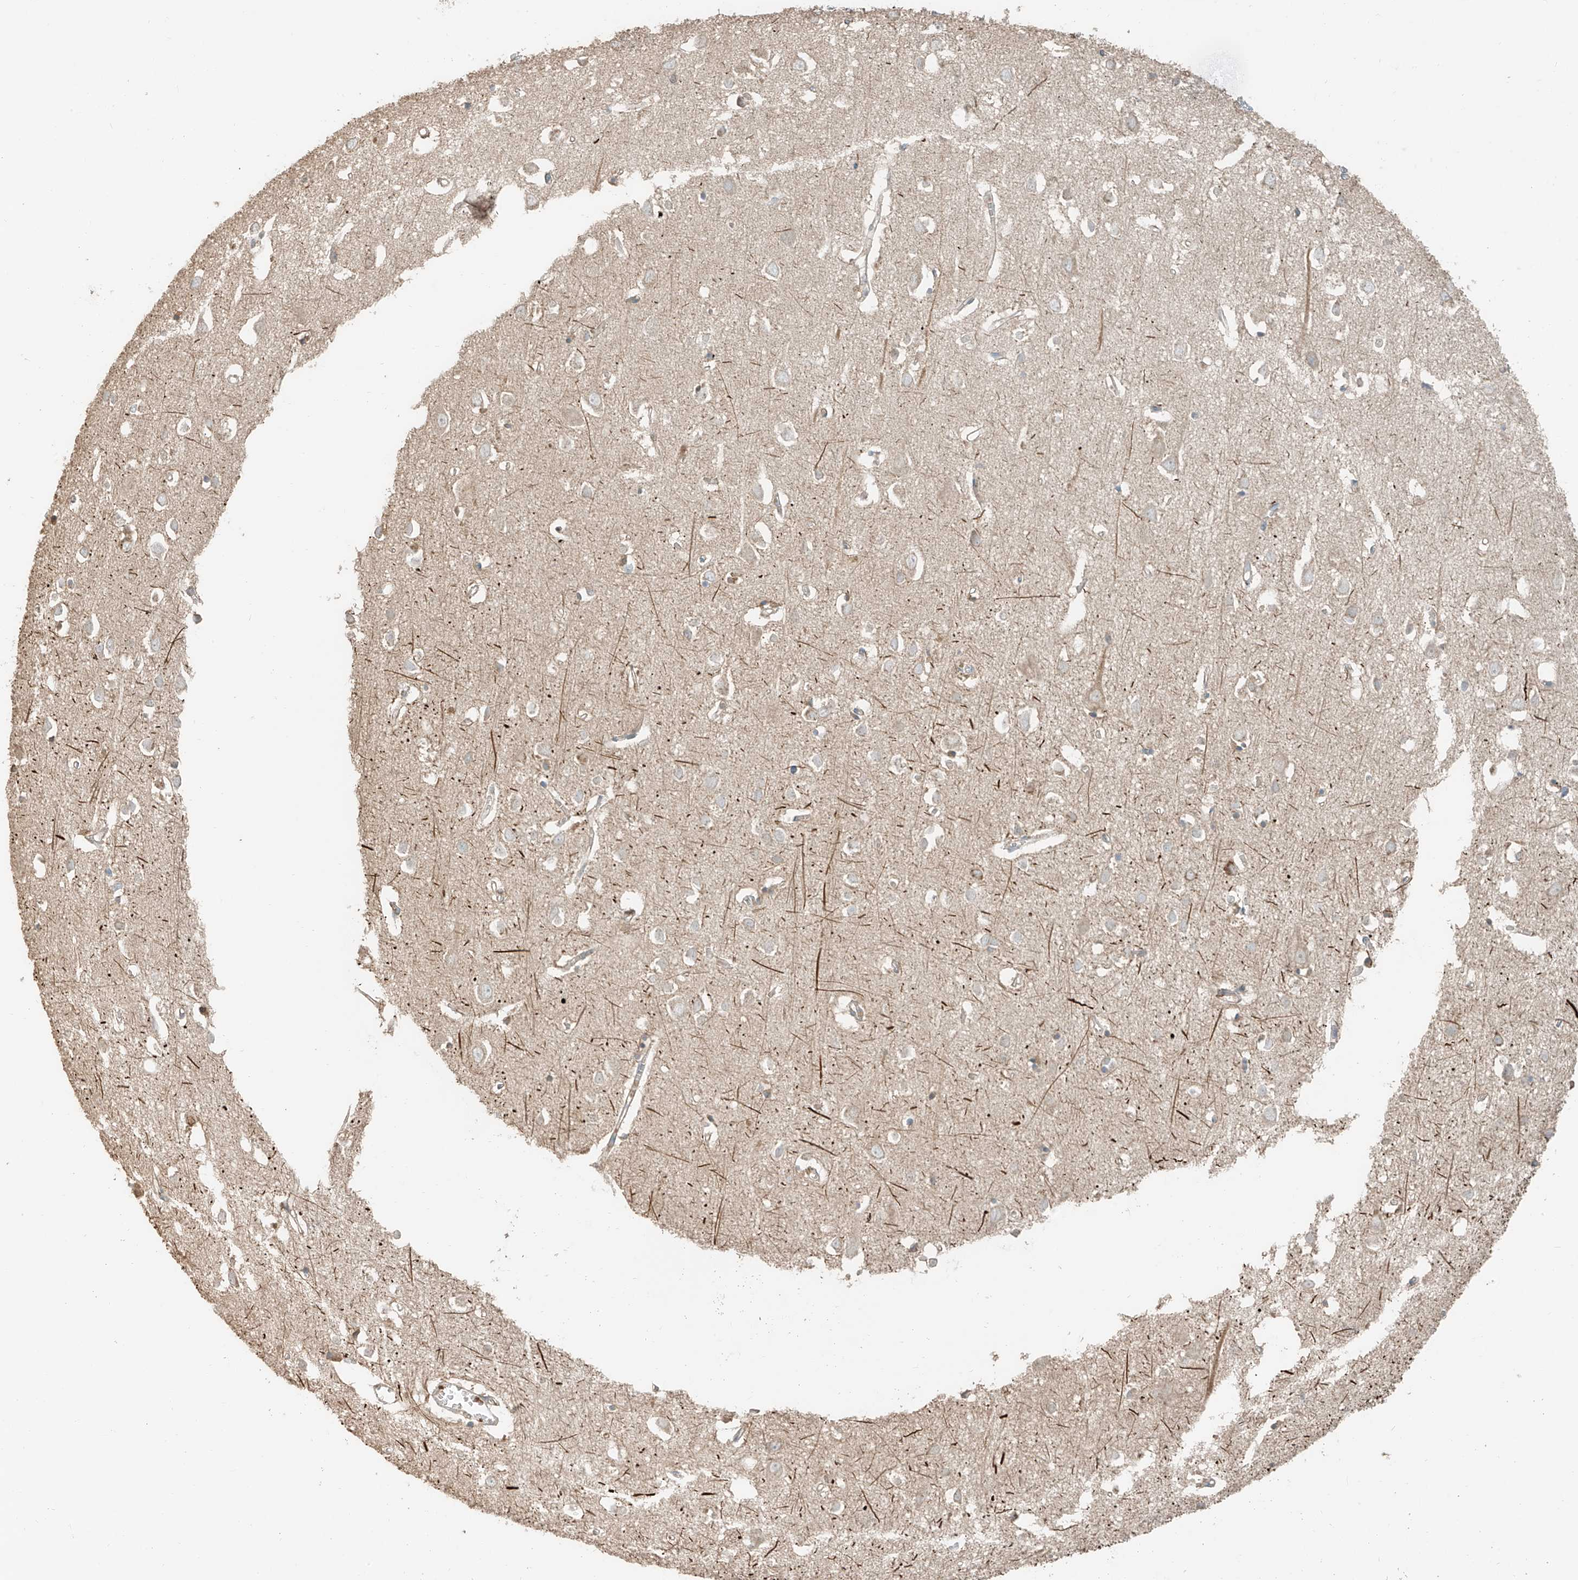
{"staining": {"intensity": "negative", "quantity": "none", "location": "none"}, "tissue": "cerebral cortex", "cell_type": "Endothelial cells", "image_type": "normal", "snomed": [{"axis": "morphology", "description": "Normal tissue, NOS"}, {"axis": "topography", "description": "Cerebral cortex"}], "caption": "High magnification brightfield microscopy of normal cerebral cortex stained with DAB (3,3'-diaminobenzidine) (brown) and counterstained with hematoxylin (blue): endothelial cells show no significant positivity. The staining was performed using DAB (3,3'-diaminobenzidine) to visualize the protein expression in brown, while the nuclei were stained in blue with hematoxylin (Magnification: 20x).", "gene": "RFTN2", "patient": {"sex": "female", "age": 64}}